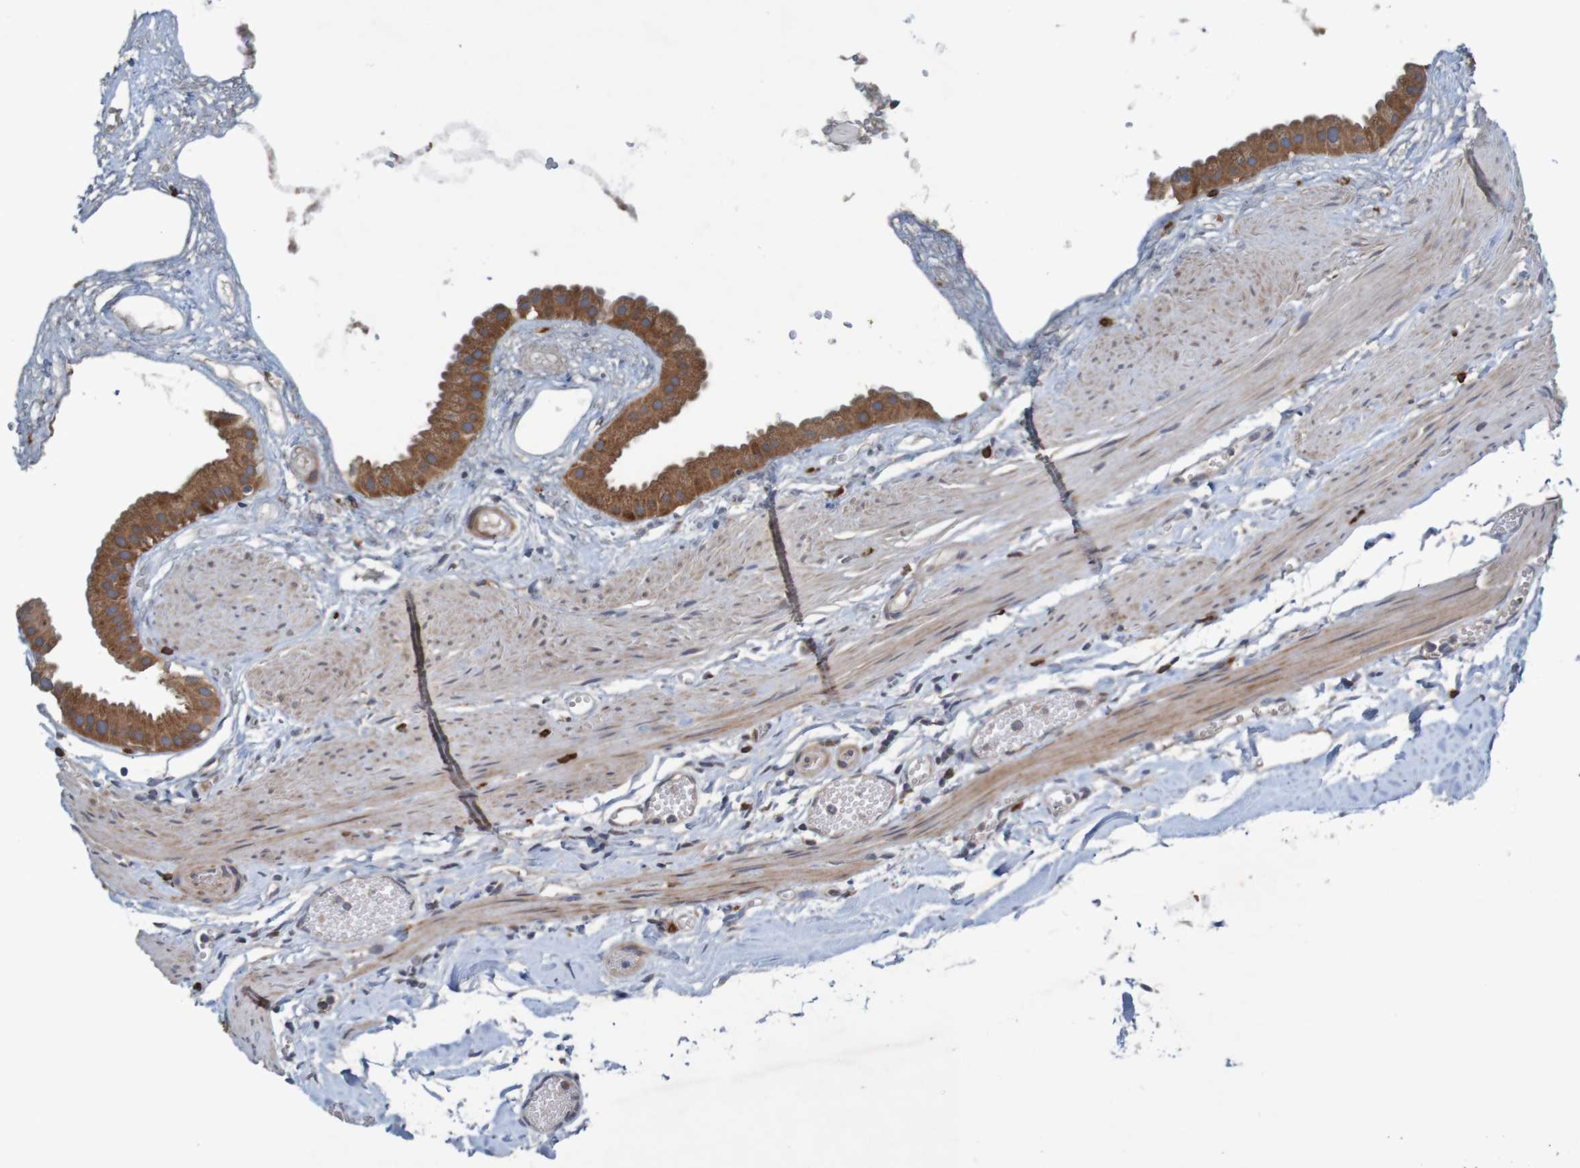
{"staining": {"intensity": "moderate", "quantity": ">75%", "location": "cytoplasmic/membranous"}, "tissue": "gallbladder", "cell_type": "Glandular cells", "image_type": "normal", "snomed": [{"axis": "morphology", "description": "Normal tissue, NOS"}, {"axis": "topography", "description": "Gallbladder"}], "caption": "Protein expression by immunohistochemistry reveals moderate cytoplasmic/membranous staining in about >75% of glandular cells in unremarkable gallbladder.", "gene": "B3GAT2", "patient": {"sex": "female", "age": 64}}